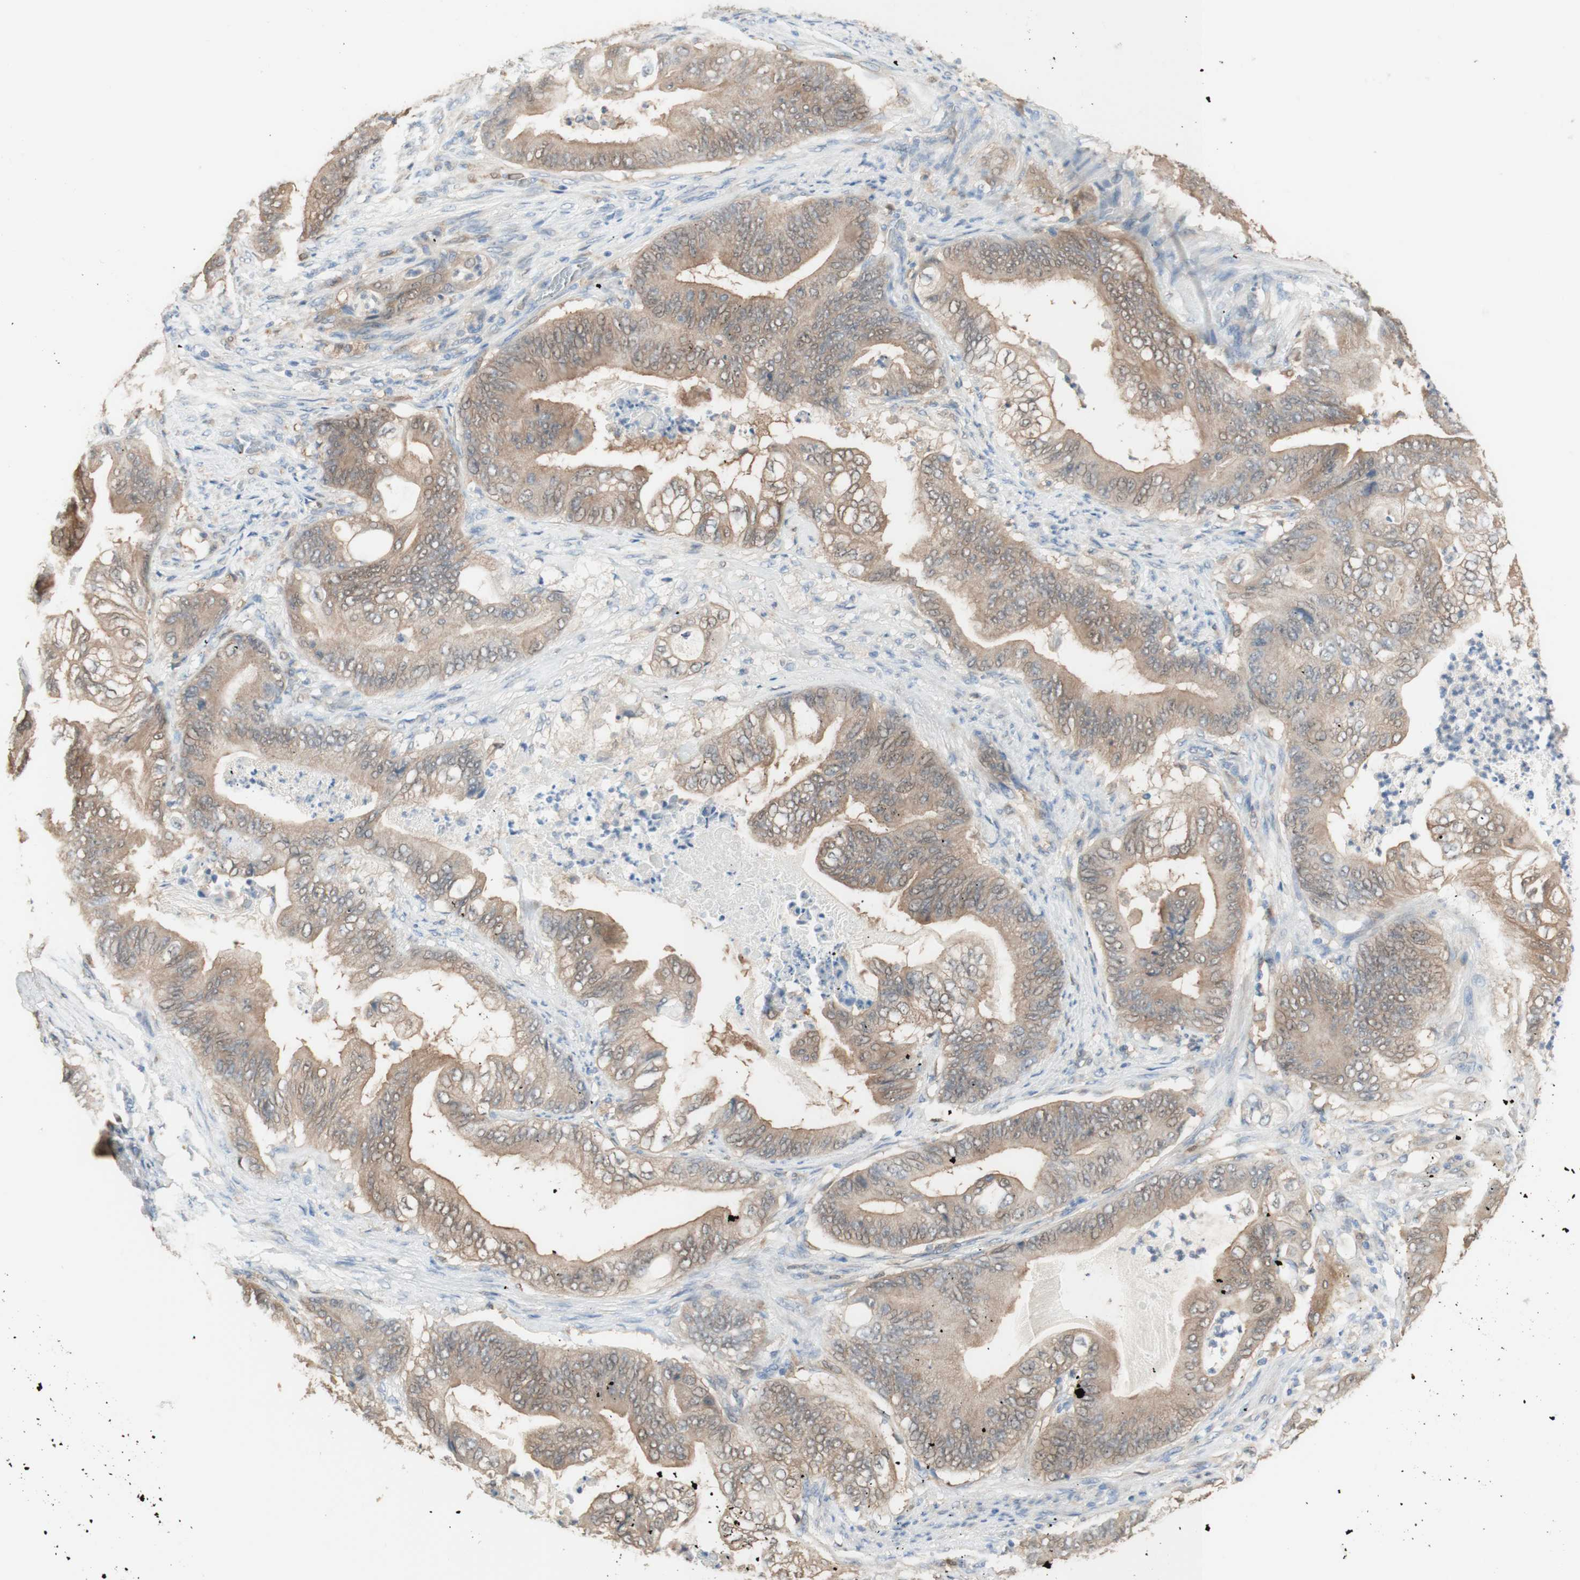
{"staining": {"intensity": "weak", "quantity": ">75%", "location": "cytoplasmic/membranous"}, "tissue": "stomach cancer", "cell_type": "Tumor cells", "image_type": "cancer", "snomed": [{"axis": "morphology", "description": "Adenocarcinoma, NOS"}, {"axis": "topography", "description": "Stomach"}], "caption": "Immunohistochemical staining of stomach adenocarcinoma demonstrates low levels of weak cytoplasmic/membranous positivity in approximately >75% of tumor cells.", "gene": "COMT", "patient": {"sex": "female", "age": 73}}